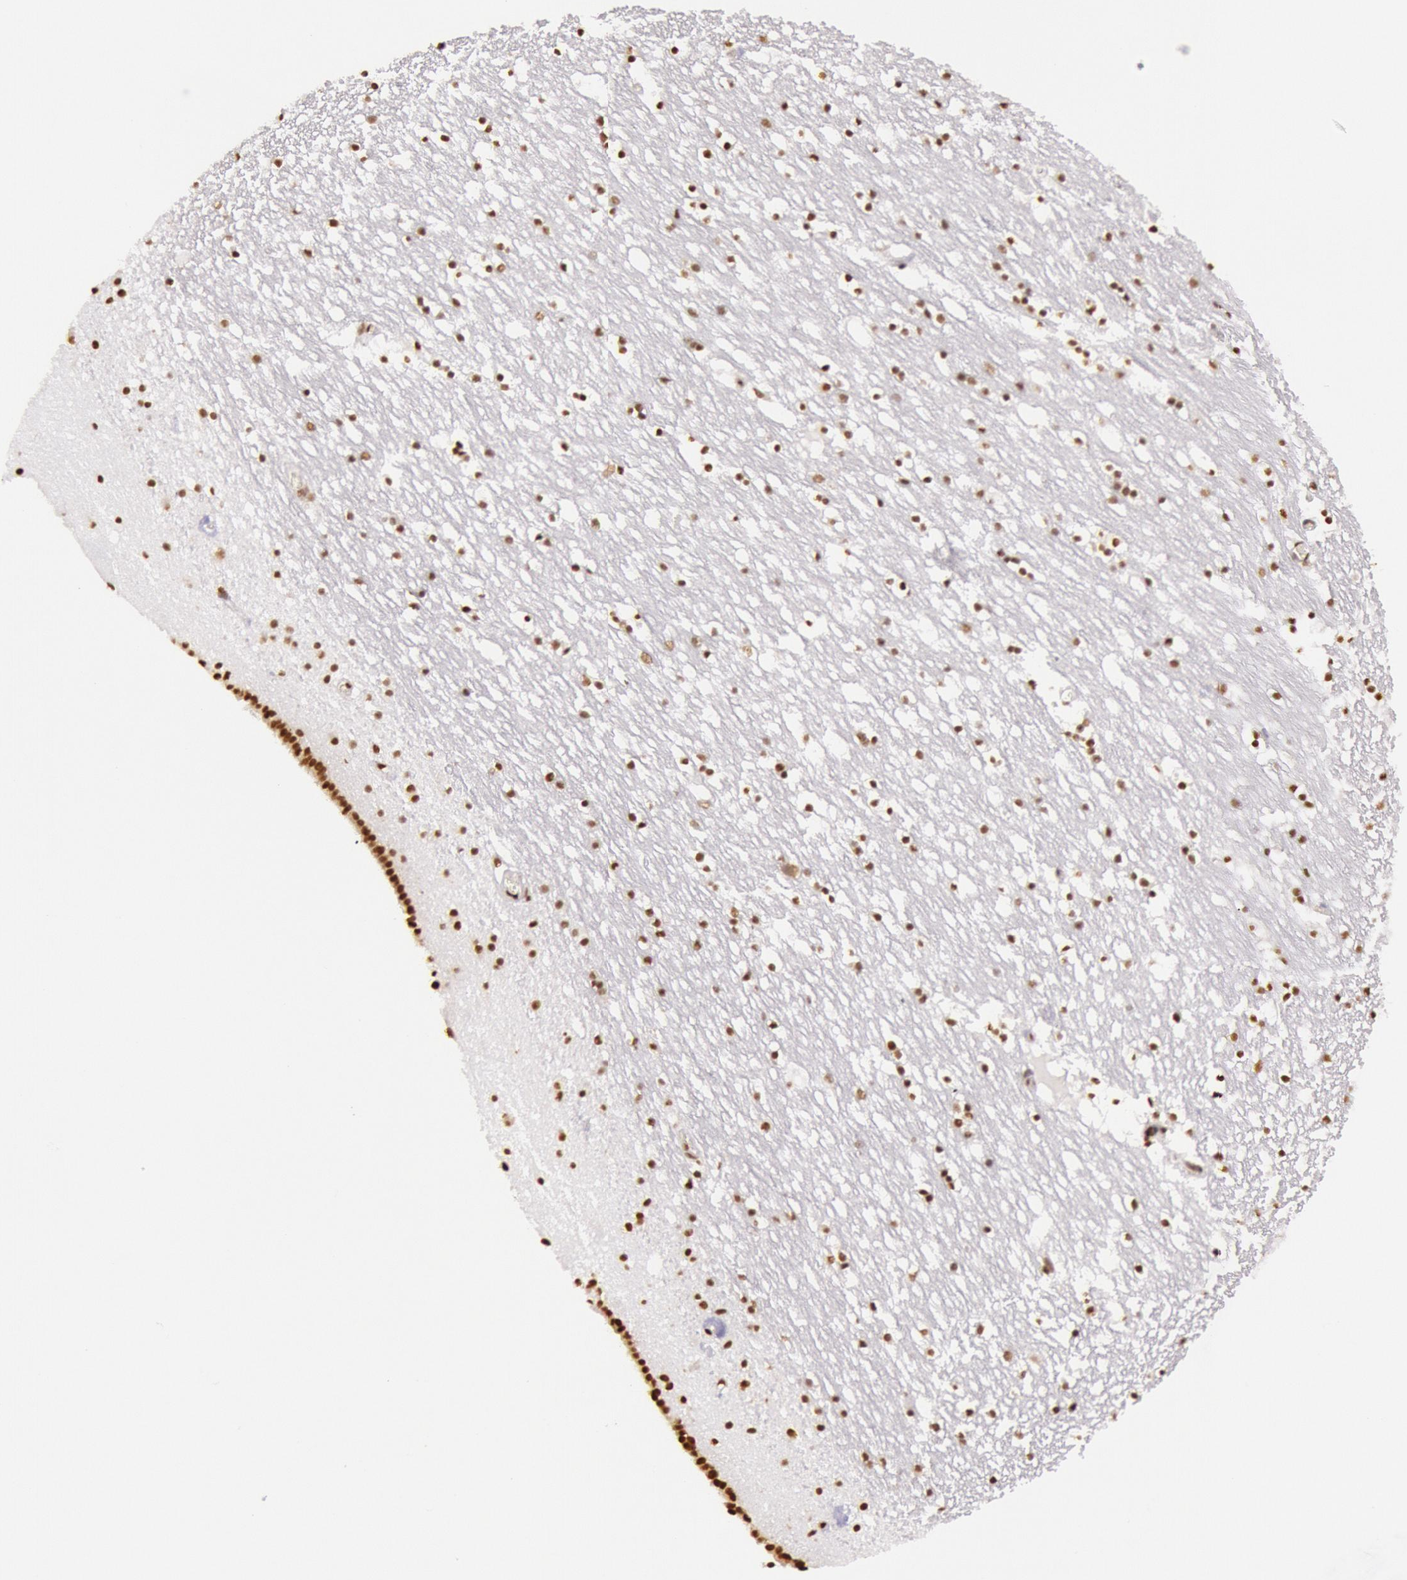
{"staining": {"intensity": "moderate", "quantity": ">75%", "location": "nuclear"}, "tissue": "caudate", "cell_type": "Glial cells", "image_type": "normal", "snomed": [{"axis": "morphology", "description": "Normal tissue, NOS"}, {"axis": "topography", "description": "Lateral ventricle wall"}], "caption": "Benign caudate exhibits moderate nuclear staining in about >75% of glial cells, visualized by immunohistochemistry. (DAB IHC, brown staining for protein, blue staining for nuclei).", "gene": "HNRNPH1", "patient": {"sex": "male", "age": 45}}